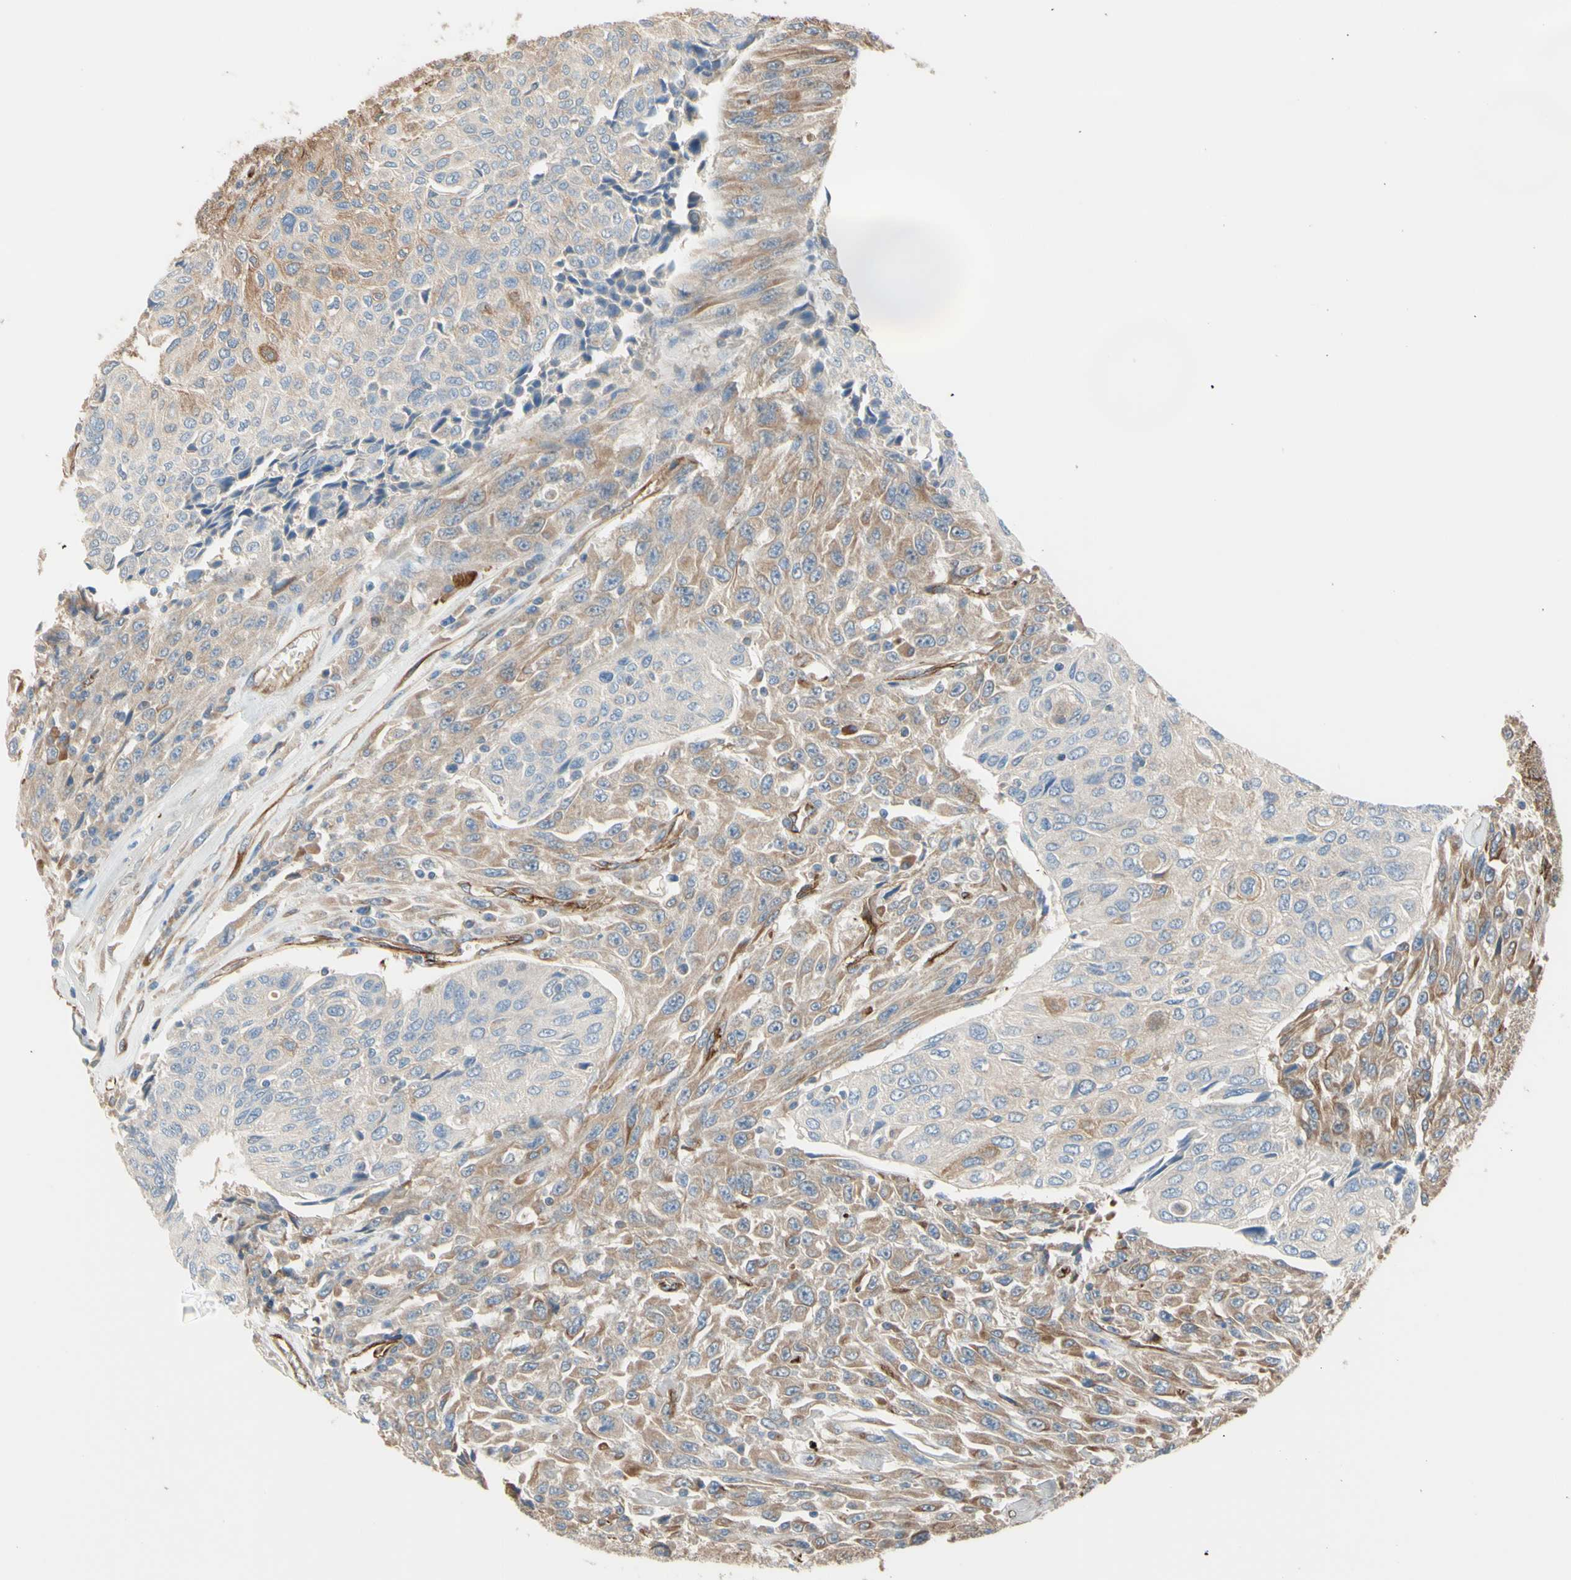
{"staining": {"intensity": "weak", "quantity": "25%-75%", "location": "cytoplasmic/membranous"}, "tissue": "urothelial cancer", "cell_type": "Tumor cells", "image_type": "cancer", "snomed": [{"axis": "morphology", "description": "Urothelial carcinoma, High grade"}, {"axis": "topography", "description": "Urinary bladder"}], "caption": "Immunohistochemical staining of human high-grade urothelial carcinoma demonstrates weak cytoplasmic/membranous protein staining in approximately 25%-75% of tumor cells. Using DAB (brown) and hematoxylin (blue) stains, captured at high magnification using brightfield microscopy.", "gene": "TRAF2", "patient": {"sex": "male", "age": 66}}